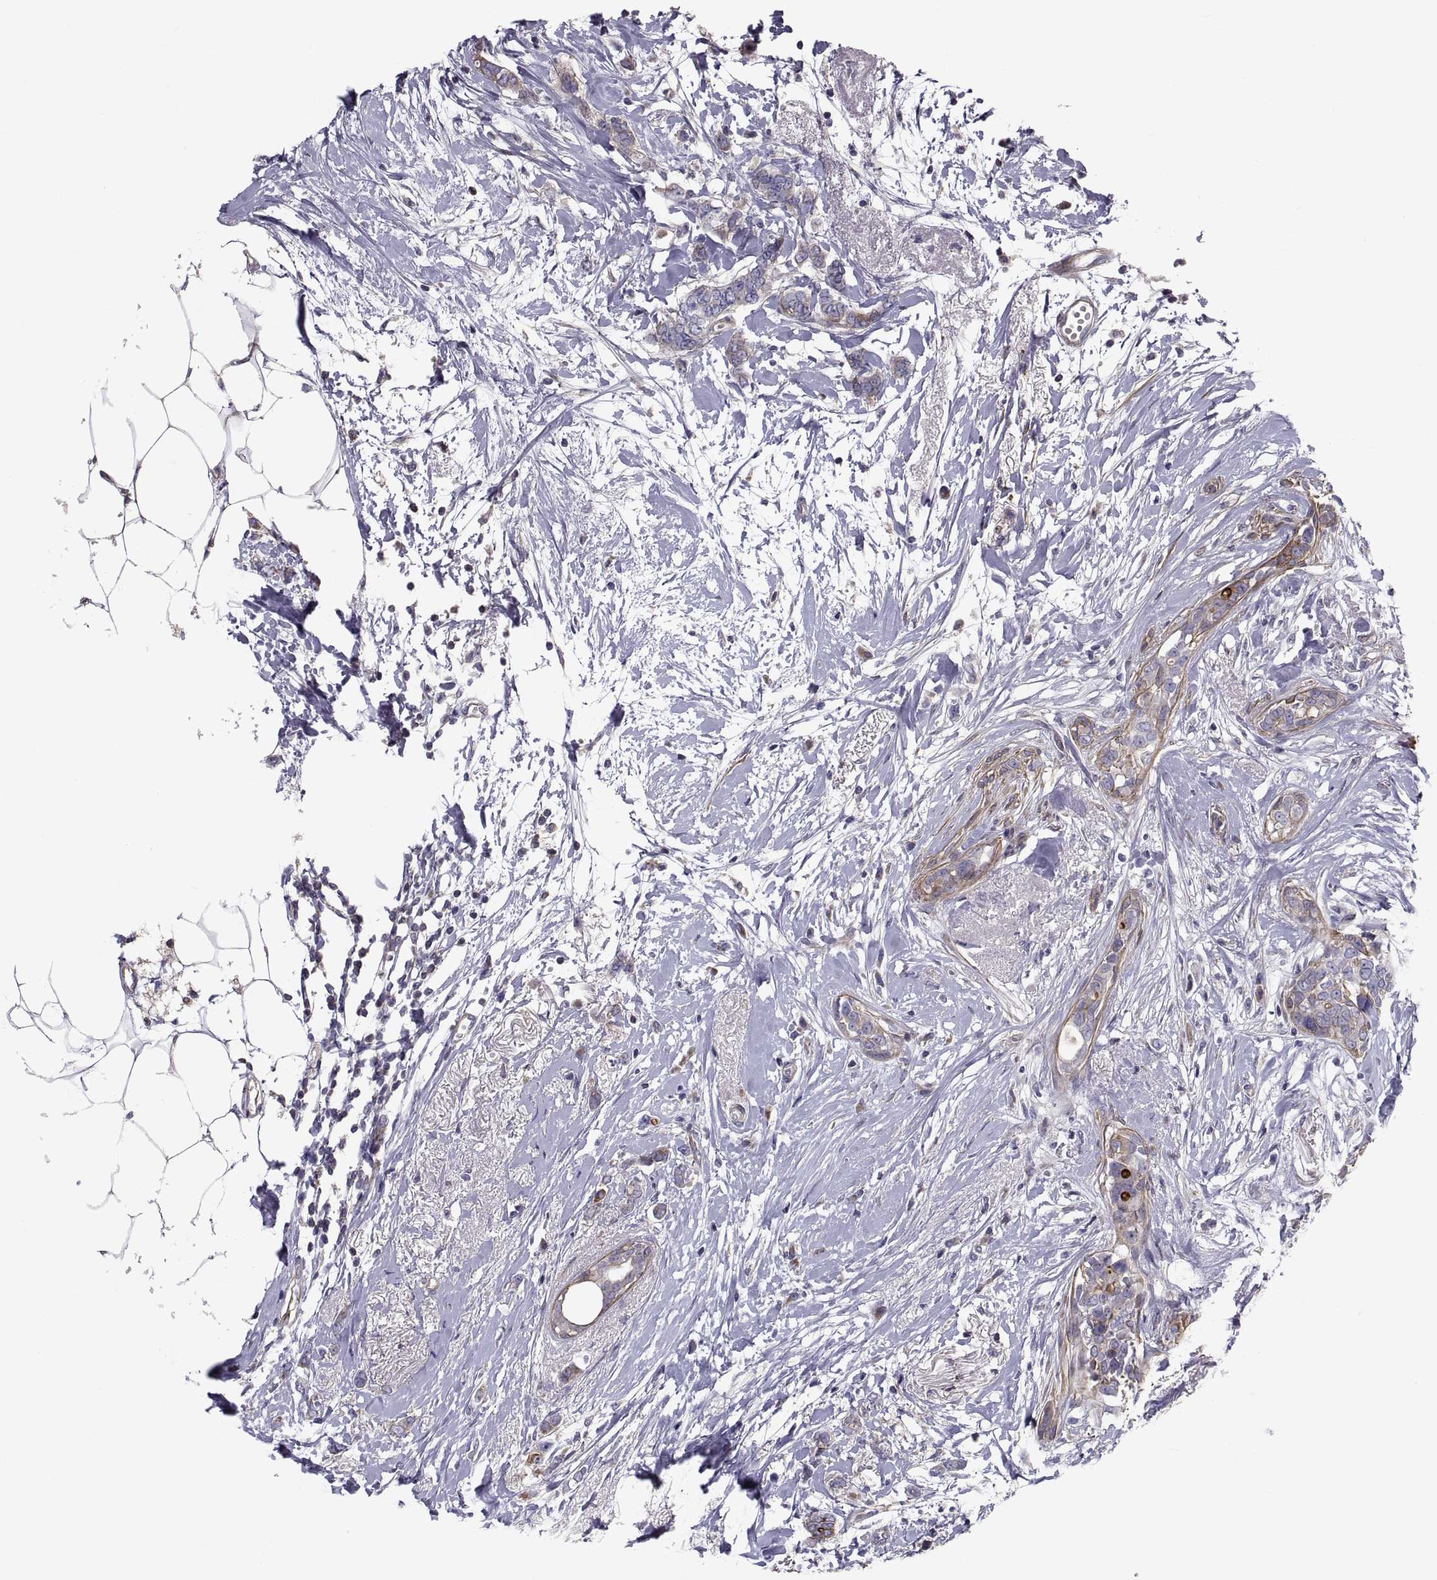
{"staining": {"intensity": "strong", "quantity": "25%-75%", "location": "cytoplasmic/membranous"}, "tissue": "breast cancer", "cell_type": "Tumor cells", "image_type": "cancer", "snomed": [{"axis": "morphology", "description": "Duct carcinoma"}, {"axis": "topography", "description": "Breast"}], "caption": "Immunohistochemical staining of human breast cancer displays high levels of strong cytoplasmic/membranous protein staining in approximately 25%-75% of tumor cells.", "gene": "ANO1", "patient": {"sex": "female", "age": 40}}